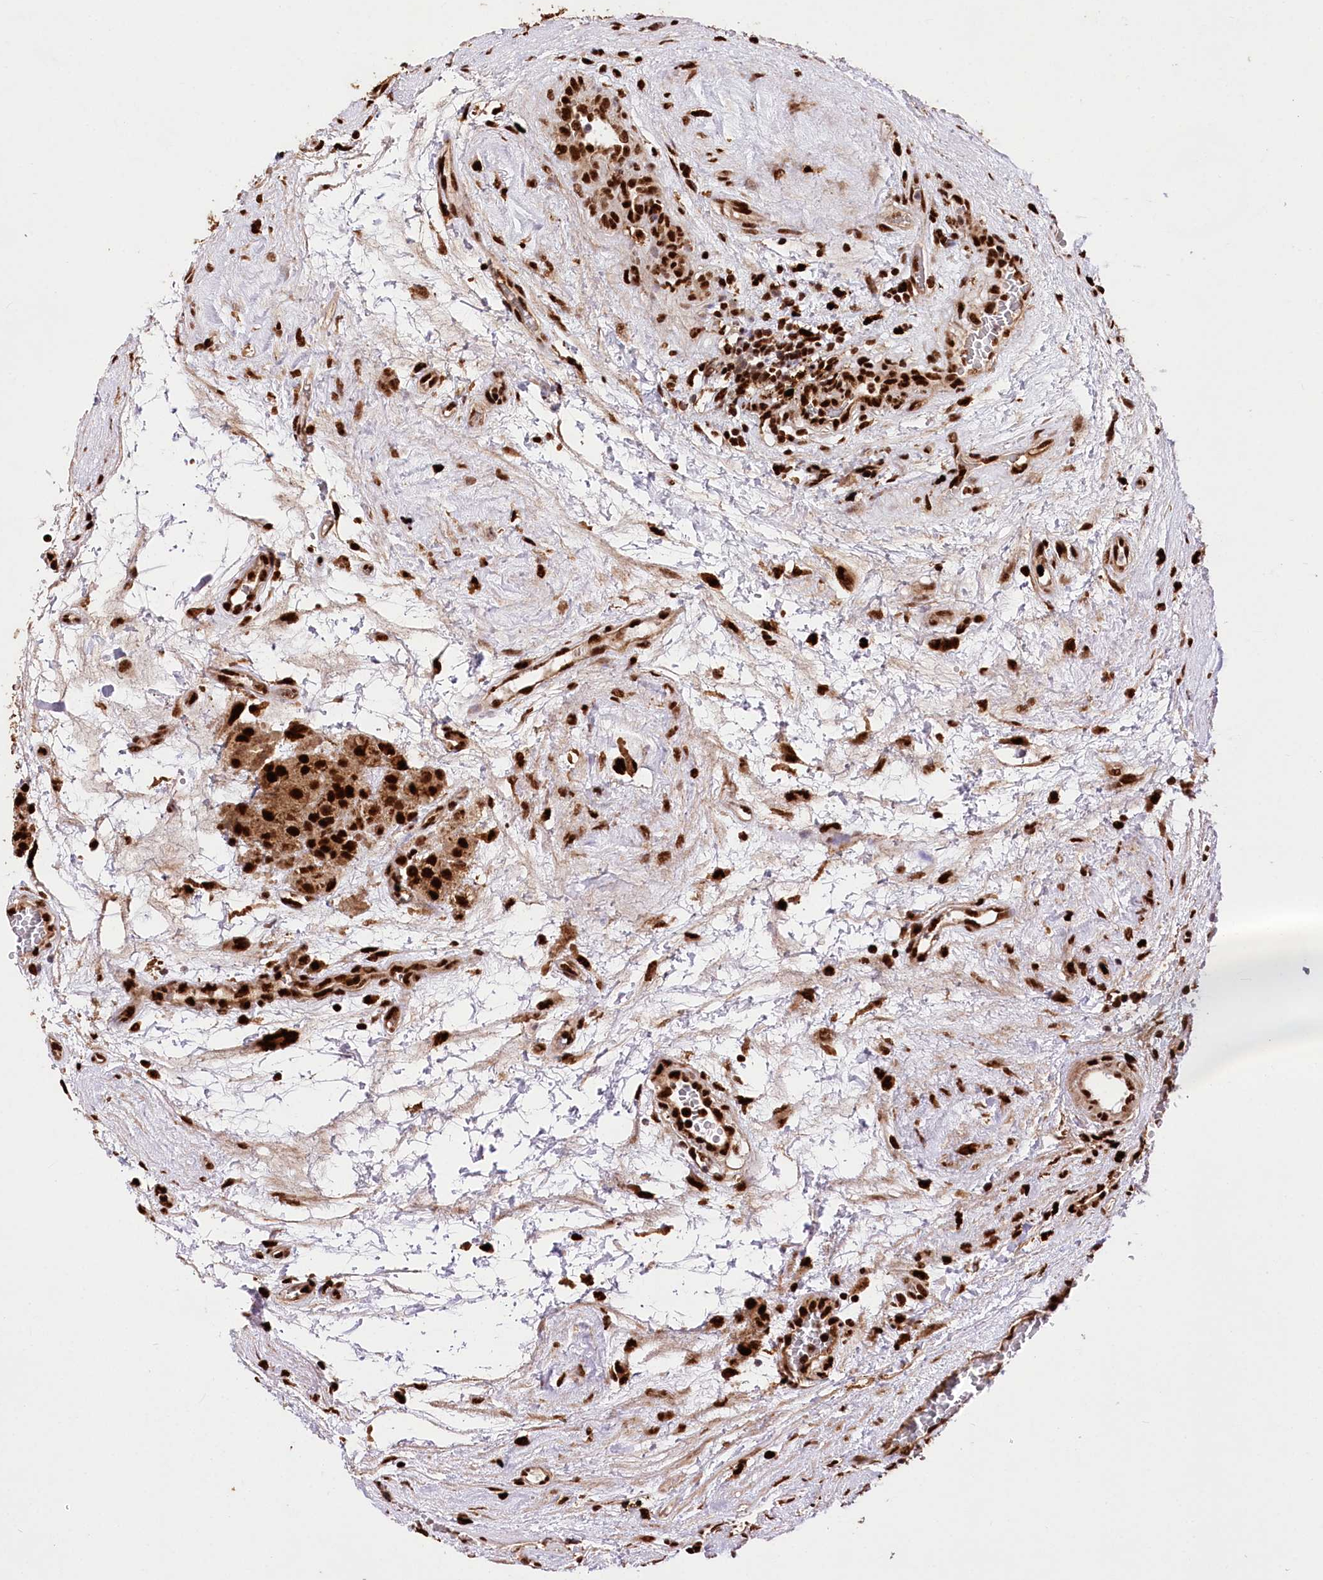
{"staining": {"intensity": "strong", "quantity": ">75%", "location": "cytoplasmic/membranous,nuclear"}, "tissue": "testis cancer", "cell_type": "Tumor cells", "image_type": "cancer", "snomed": [{"axis": "morphology", "description": "Seminoma, NOS"}, {"axis": "topography", "description": "Testis"}], "caption": "A brown stain labels strong cytoplasmic/membranous and nuclear staining of a protein in testis cancer (seminoma) tumor cells.", "gene": "FIGN", "patient": {"sex": "male", "age": 71}}